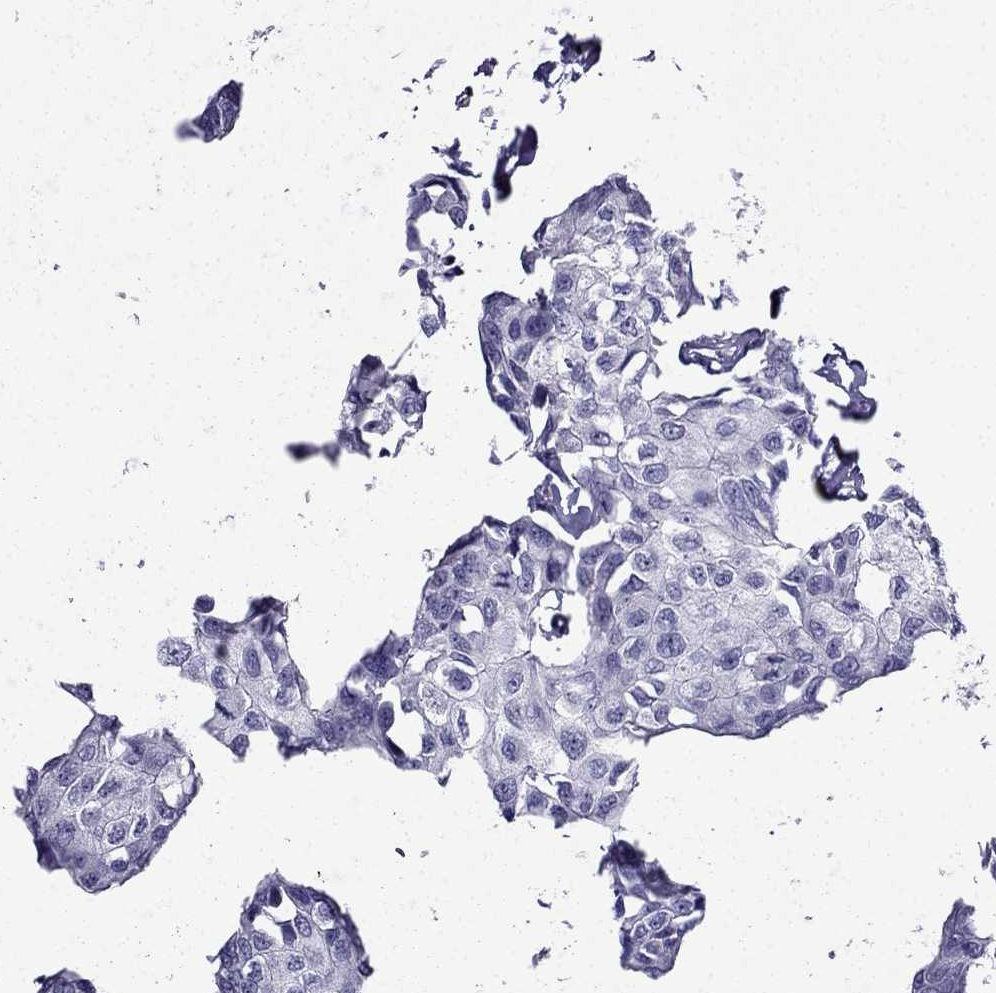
{"staining": {"intensity": "negative", "quantity": "none", "location": "none"}, "tissue": "breast cancer", "cell_type": "Tumor cells", "image_type": "cancer", "snomed": [{"axis": "morphology", "description": "Duct carcinoma"}, {"axis": "topography", "description": "Breast"}], "caption": "Tumor cells show no significant protein positivity in infiltrating ductal carcinoma (breast).", "gene": "CDHR4", "patient": {"sex": "female", "age": 80}}